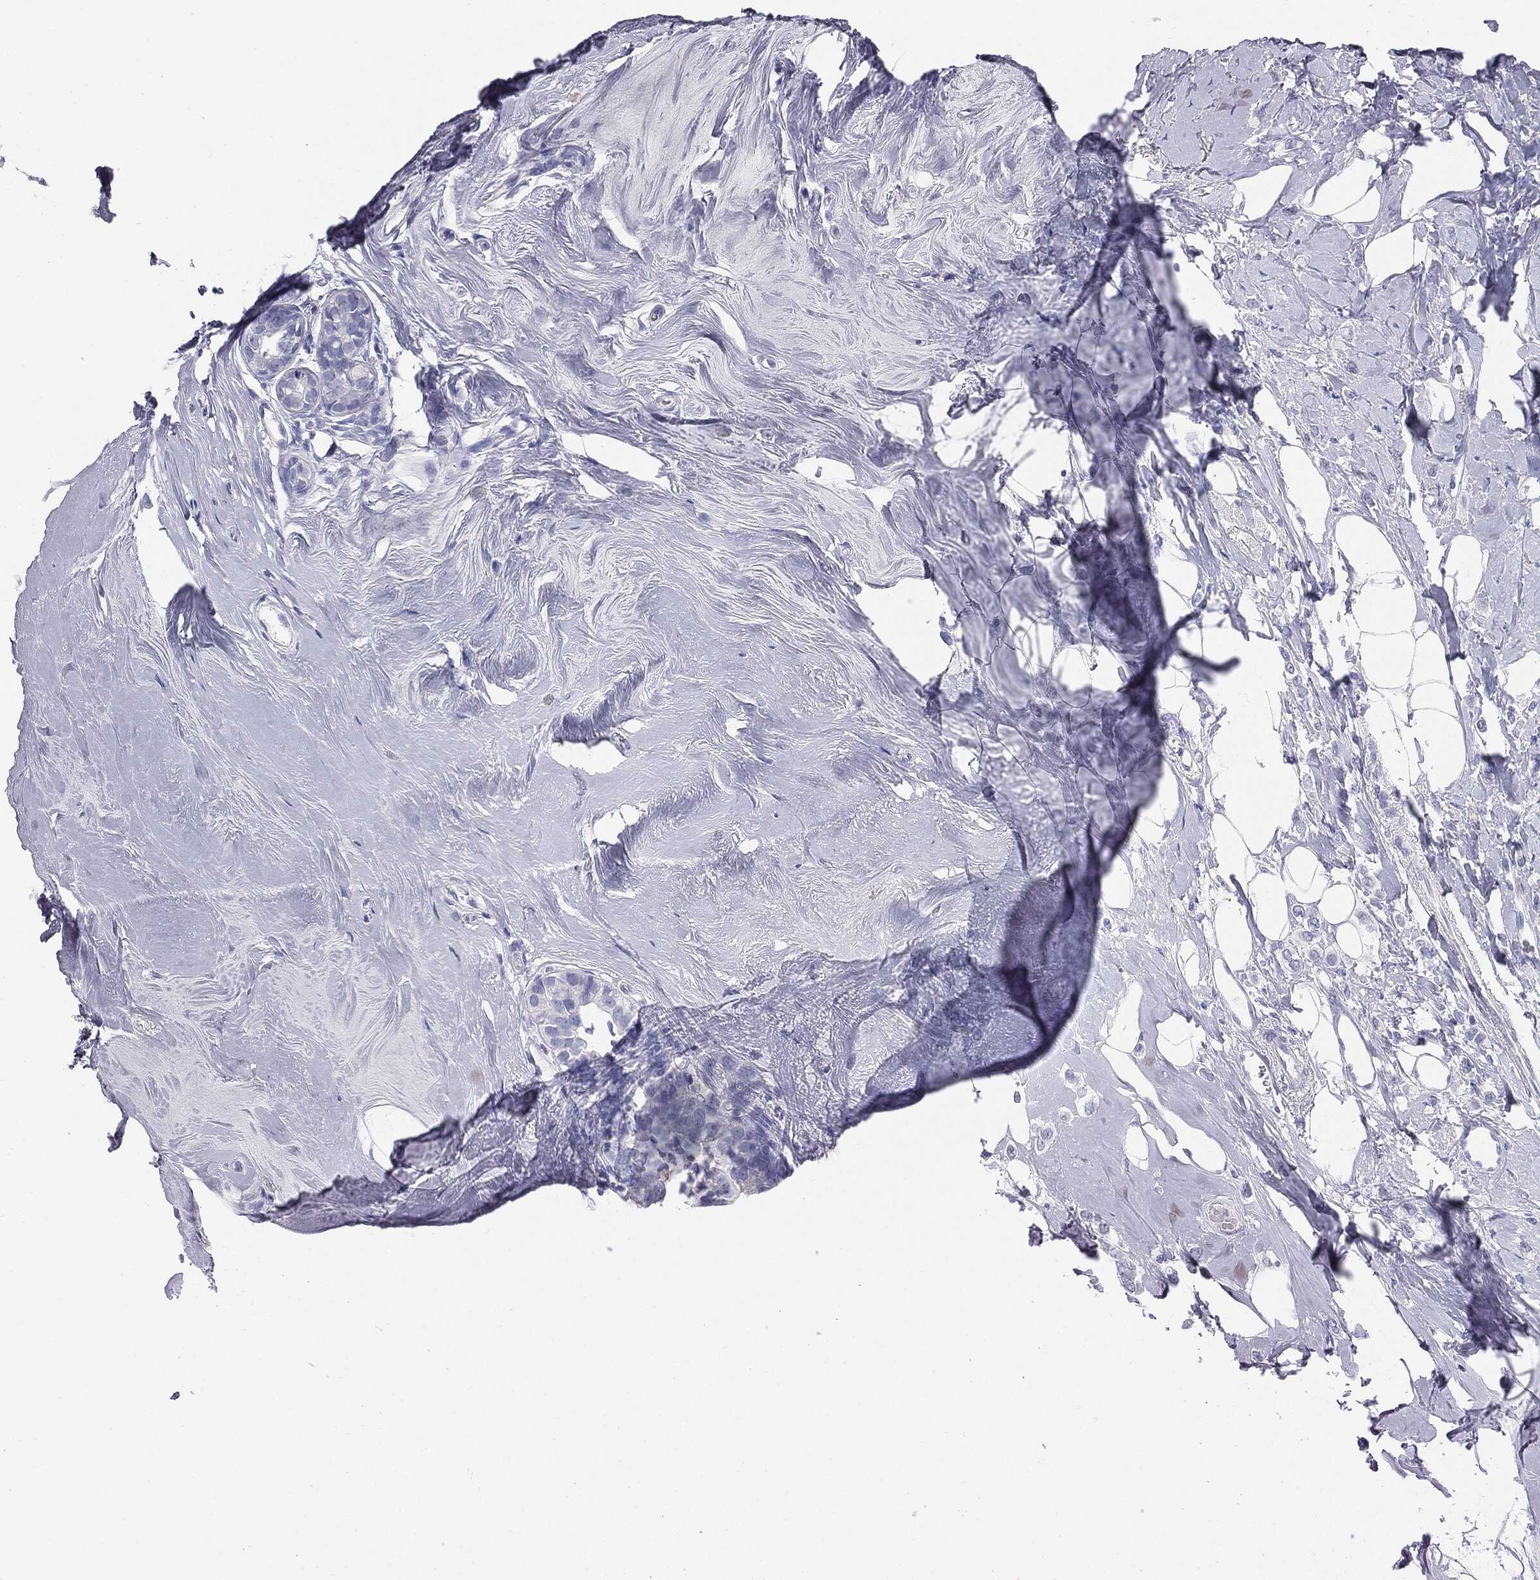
{"staining": {"intensity": "negative", "quantity": "none", "location": "none"}, "tissue": "breast cancer", "cell_type": "Tumor cells", "image_type": "cancer", "snomed": [{"axis": "morphology", "description": "Lobular carcinoma"}, {"axis": "topography", "description": "Breast"}], "caption": "Breast lobular carcinoma was stained to show a protein in brown. There is no significant expression in tumor cells. Brightfield microscopy of immunohistochemistry stained with DAB (brown) and hematoxylin (blue), captured at high magnification.", "gene": "CUZD1", "patient": {"sex": "female", "age": 66}}